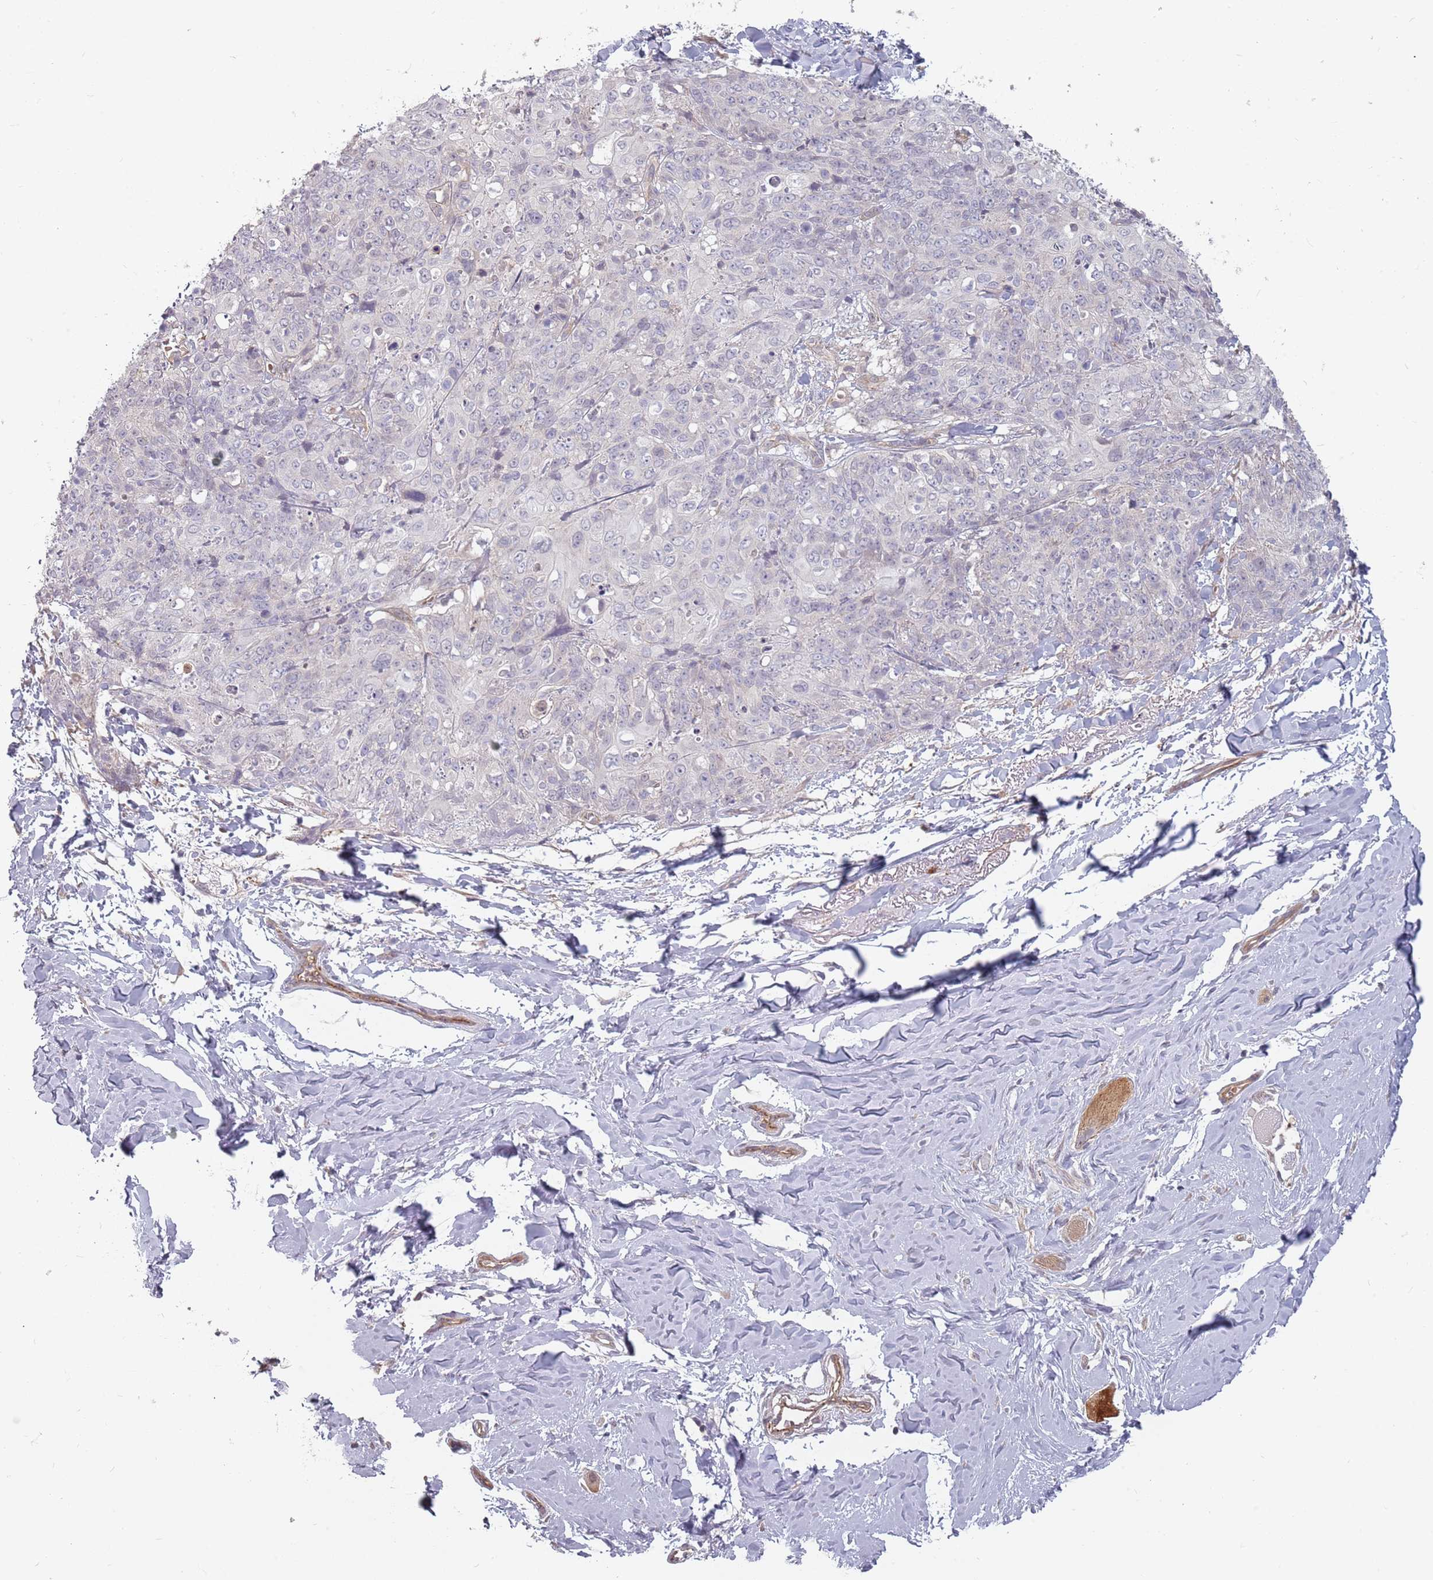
{"staining": {"intensity": "negative", "quantity": "none", "location": "none"}, "tissue": "skin cancer", "cell_type": "Tumor cells", "image_type": "cancer", "snomed": [{"axis": "morphology", "description": "Squamous cell carcinoma, NOS"}, {"axis": "topography", "description": "Skin"}, {"axis": "topography", "description": "Vulva"}], "caption": "There is no significant staining in tumor cells of squamous cell carcinoma (skin). (Immunohistochemistry (ihc), brightfield microscopy, high magnification).", "gene": "PPP1R14C", "patient": {"sex": "female", "age": 85}}